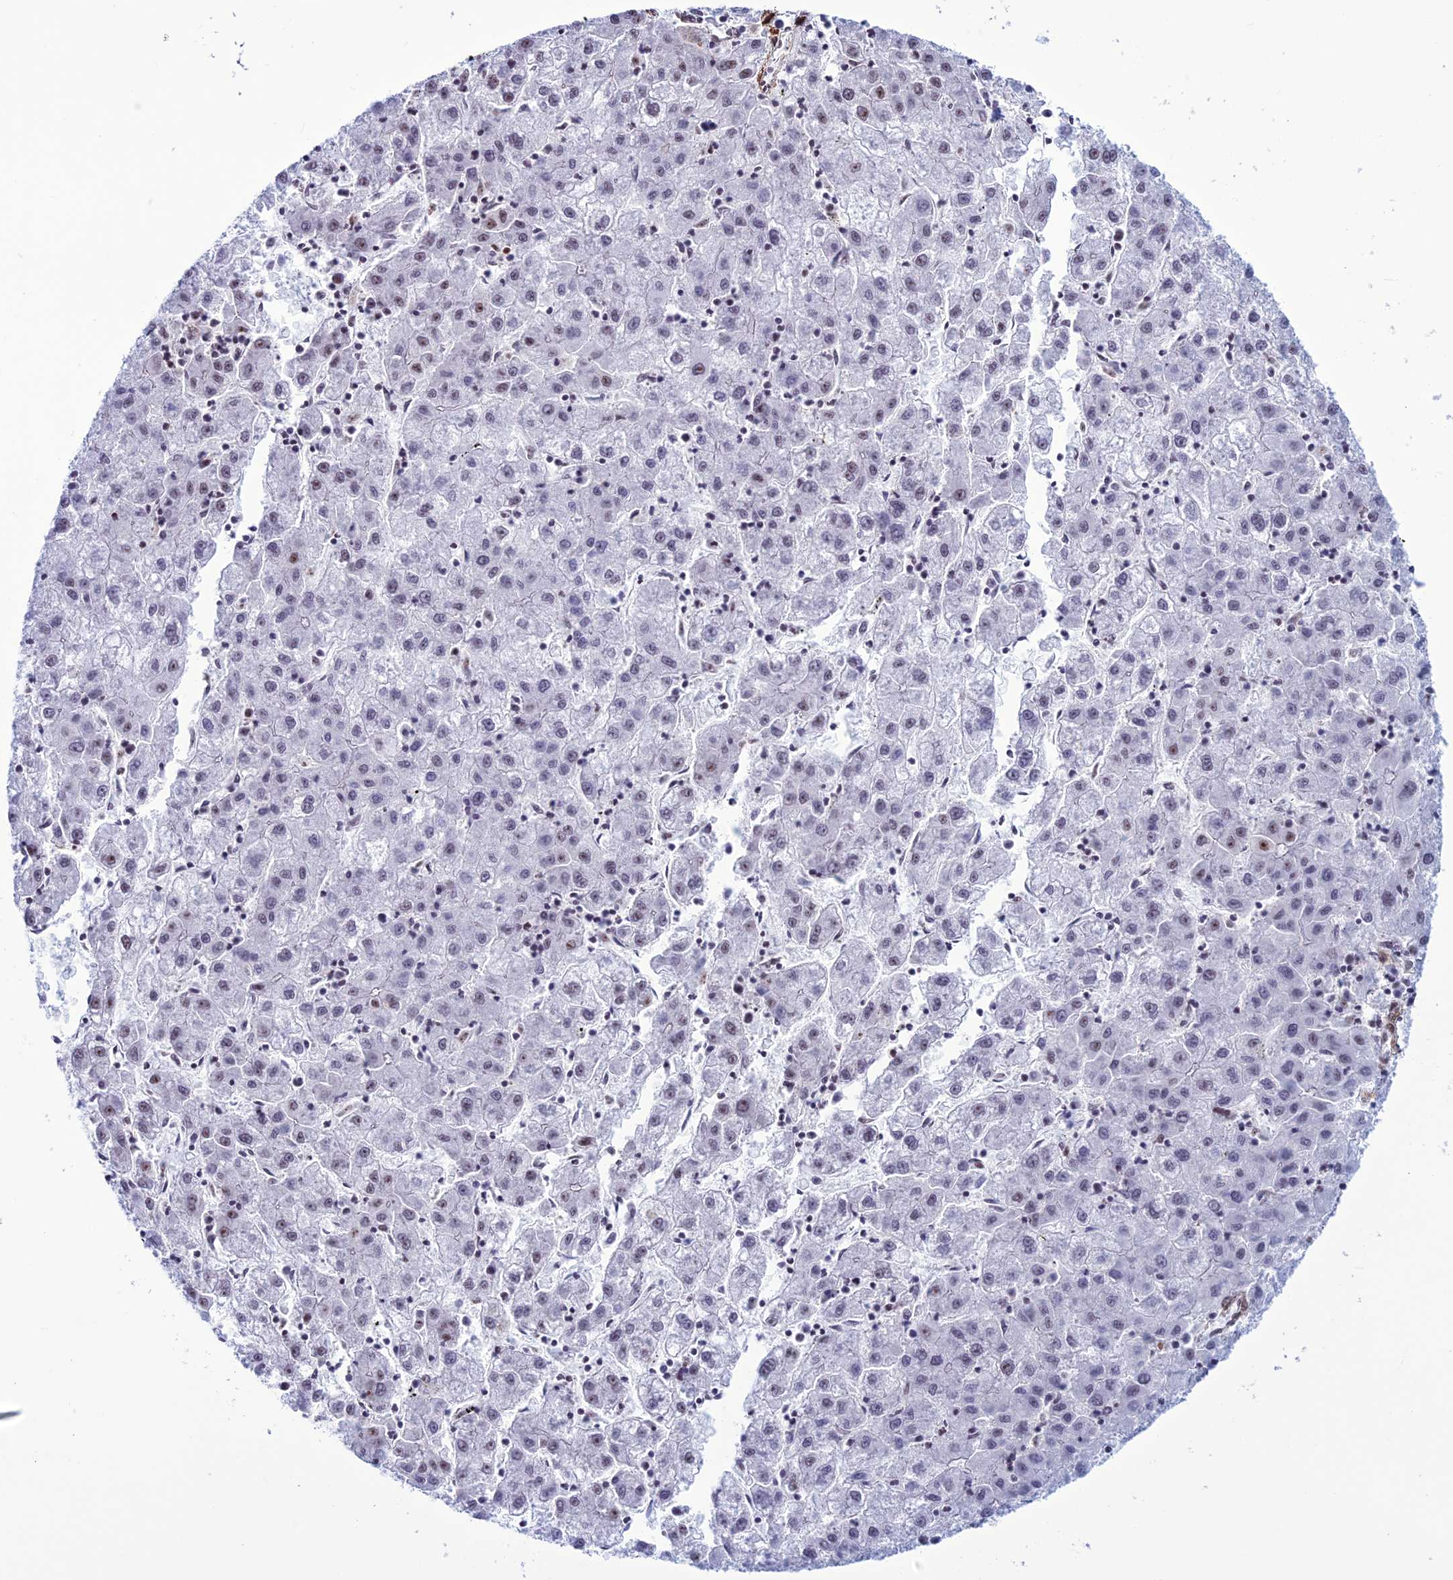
{"staining": {"intensity": "weak", "quantity": "<25%", "location": "nuclear"}, "tissue": "liver cancer", "cell_type": "Tumor cells", "image_type": "cancer", "snomed": [{"axis": "morphology", "description": "Carcinoma, Hepatocellular, NOS"}, {"axis": "topography", "description": "Liver"}], "caption": "Hepatocellular carcinoma (liver) stained for a protein using IHC displays no positivity tumor cells.", "gene": "U2AF1", "patient": {"sex": "male", "age": 72}}